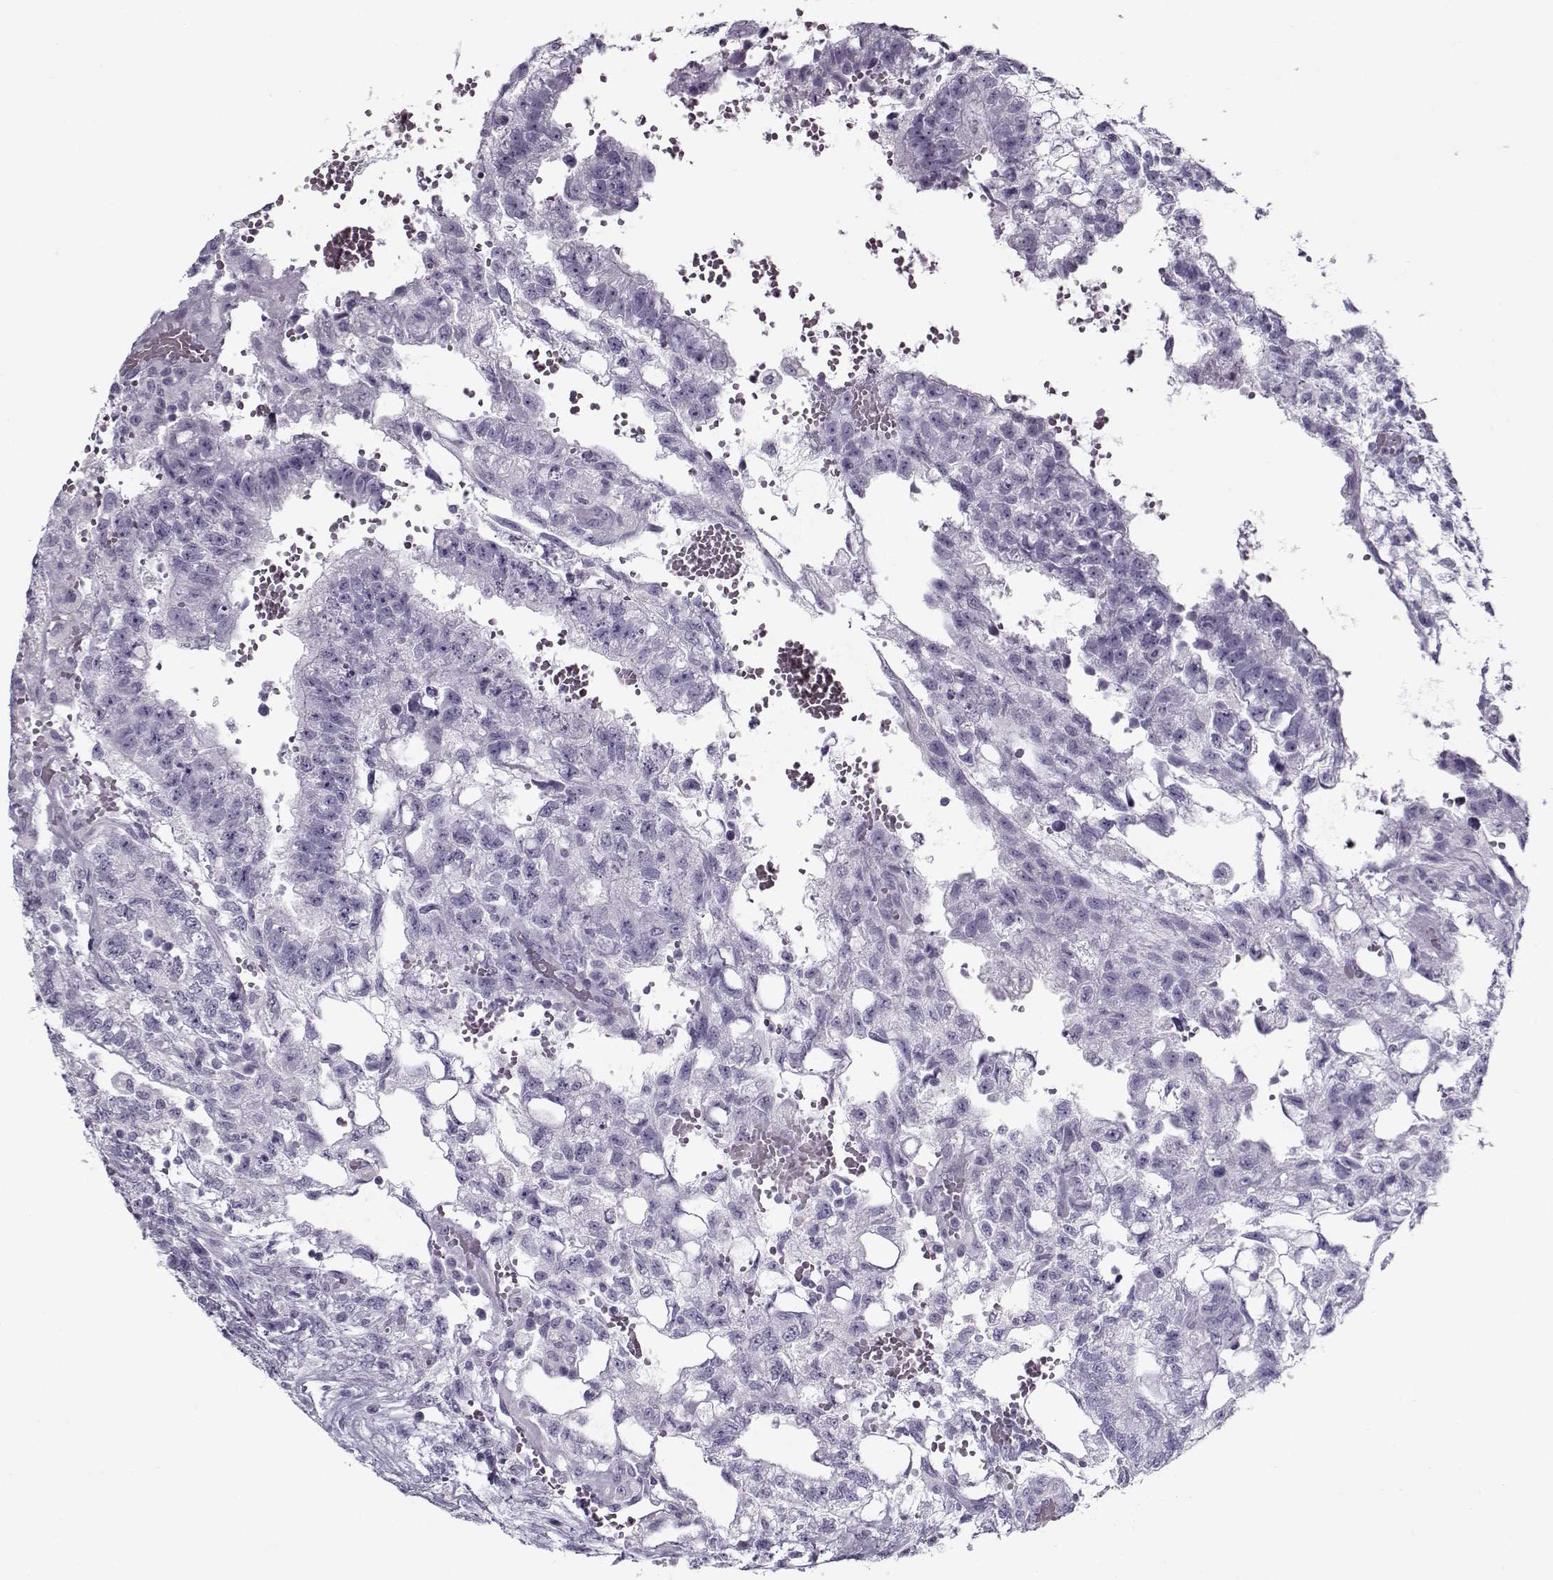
{"staining": {"intensity": "negative", "quantity": "none", "location": "none"}, "tissue": "testis cancer", "cell_type": "Tumor cells", "image_type": "cancer", "snomed": [{"axis": "morphology", "description": "Carcinoma, Embryonal, NOS"}, {"axis": "topography", "description": "Testis"}], "caption": "Immunohistochemistry photomicrograph of human embryonal carcinoma (testis) stained for a protein (brown), which reveals no staining in tumor cells. (DAB (3,3'-diaminobenzidine) immunohistochemistry (IHC) visualized using brightfield microscopy, high magnification).", "gene": "GAGE2A", "patient": {"sex": "male", "age": 32}}